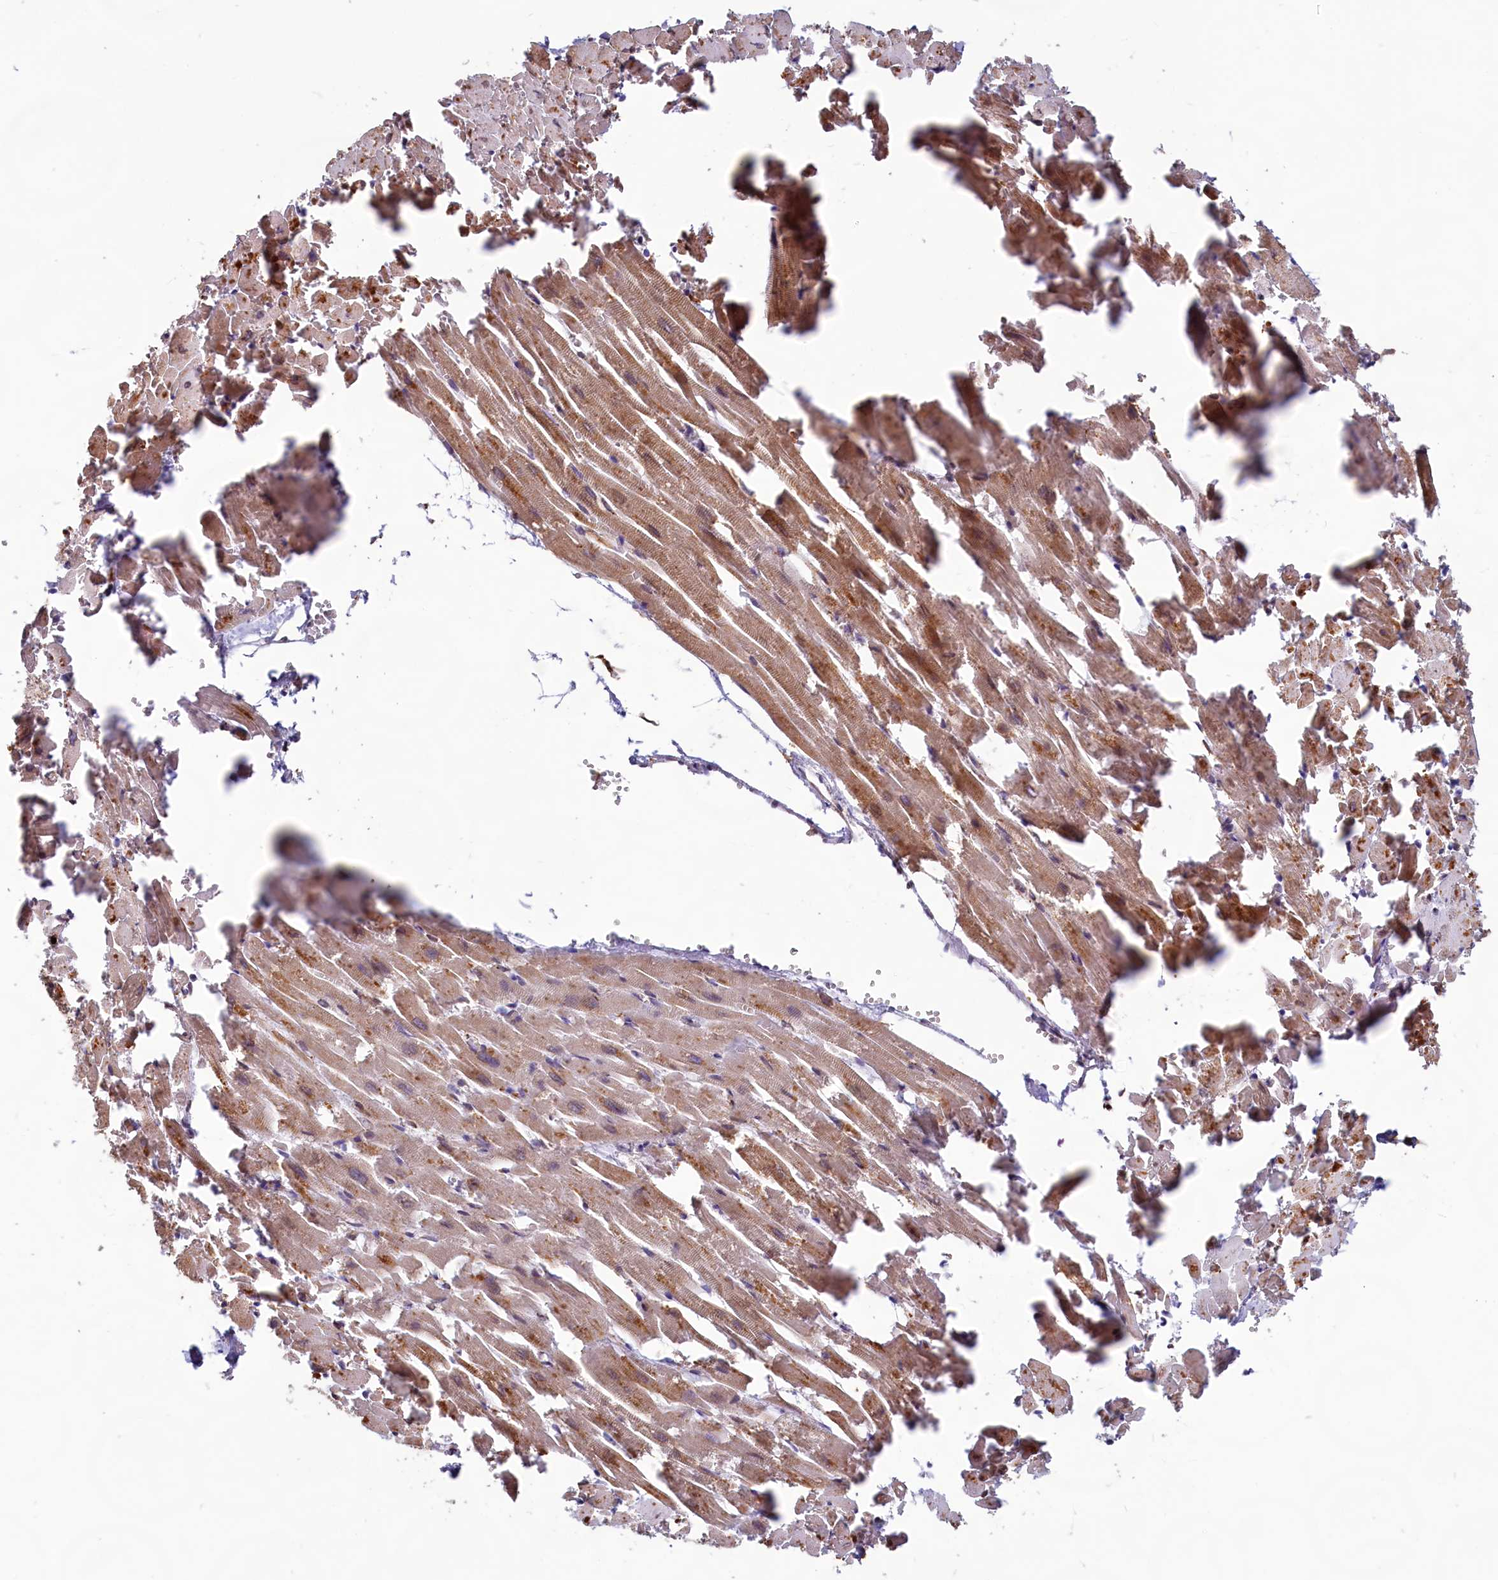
{"staining": {"intensity": "moderate", "quantity": ">75%", "location": "cytoplasmic/membranous"}, "tissue": "heart muscle", "cell_type": "Cardiomyocytes", "image_type": "normal", "snomed": [{"axis": "morphology", "description": "Normal tissue, NOS"}, {"axis": "topography", "description": "Heart"}], "caption": "Immunohistochemical staining of benign heart muscle reveals >75% levels of moderate cytoplasmic/membranous protein staining in about >75% of cardiomyocytes. The protein of interest is stained brown, and the nuclei are stained in blue (DAB IHC with brightfield microscopy, high magnification).", "gene": "TBC1D19", "patient": {"sex": "female", "age": 64}}